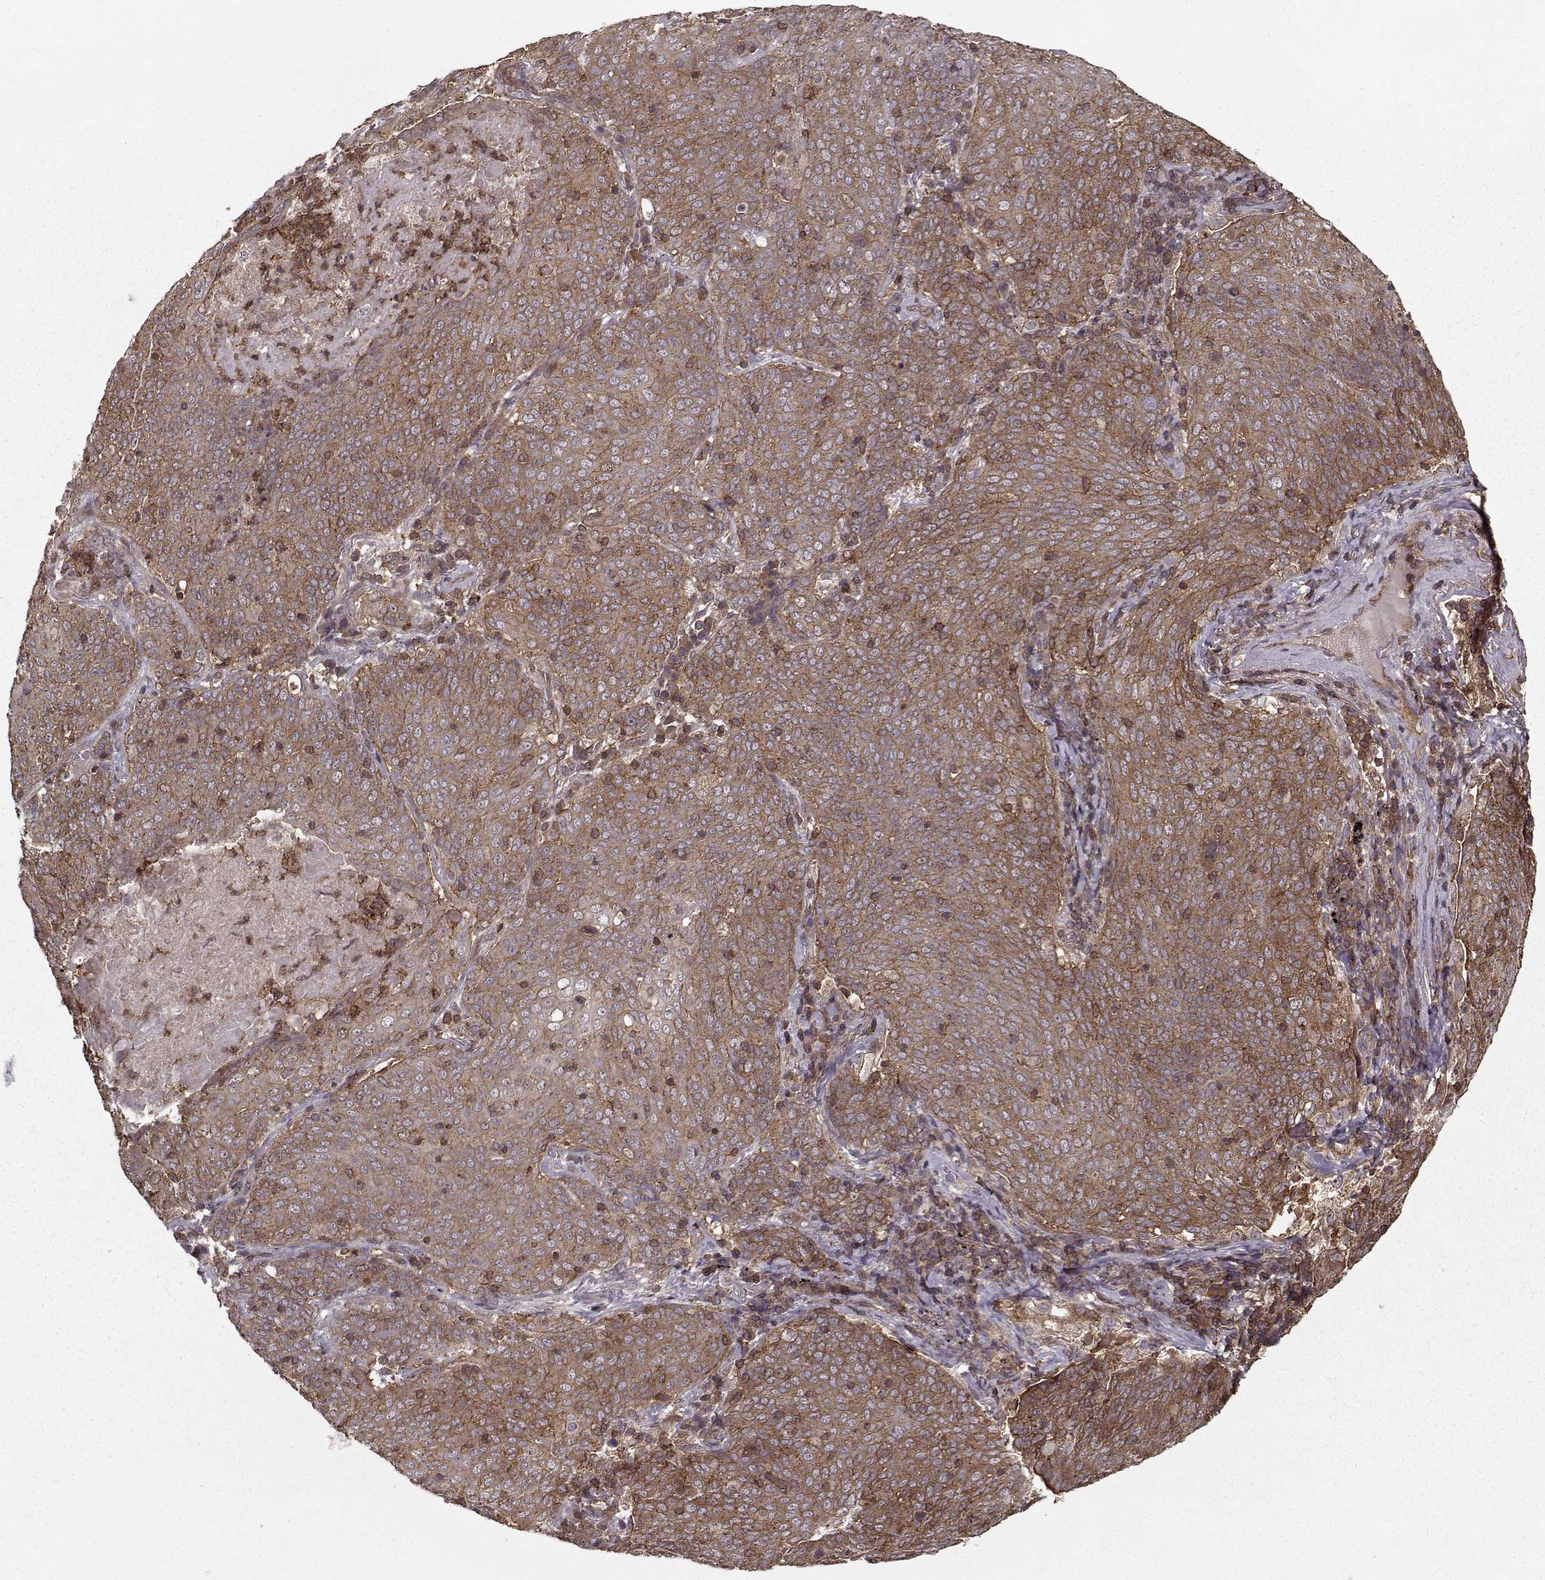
{"staining": {"intensity": "moderate", "quantity": ">75%", "location": "cytoplasmic/membranous"}, "tissue": "lung cancer", "cell_type": "Tumor cells", "image_type": "cancer", "snomed": [{"axis": "morphology", "description": "Squamous cell carcinoma, NOS"}, {"axis": "topography", "description": "Lung"}], "caption": "Squamous cell carcinoma (lung) tissue shows moderate cytoplasmic/membranous expression in approximately >75% of tumor cells (DAB (3,3'-diaminobenzidine) IHC, brown staining for protein, blue staining for nuclei).", "gene": "PPP1R12A", "patient": {"sex": "male", "age": 82}}